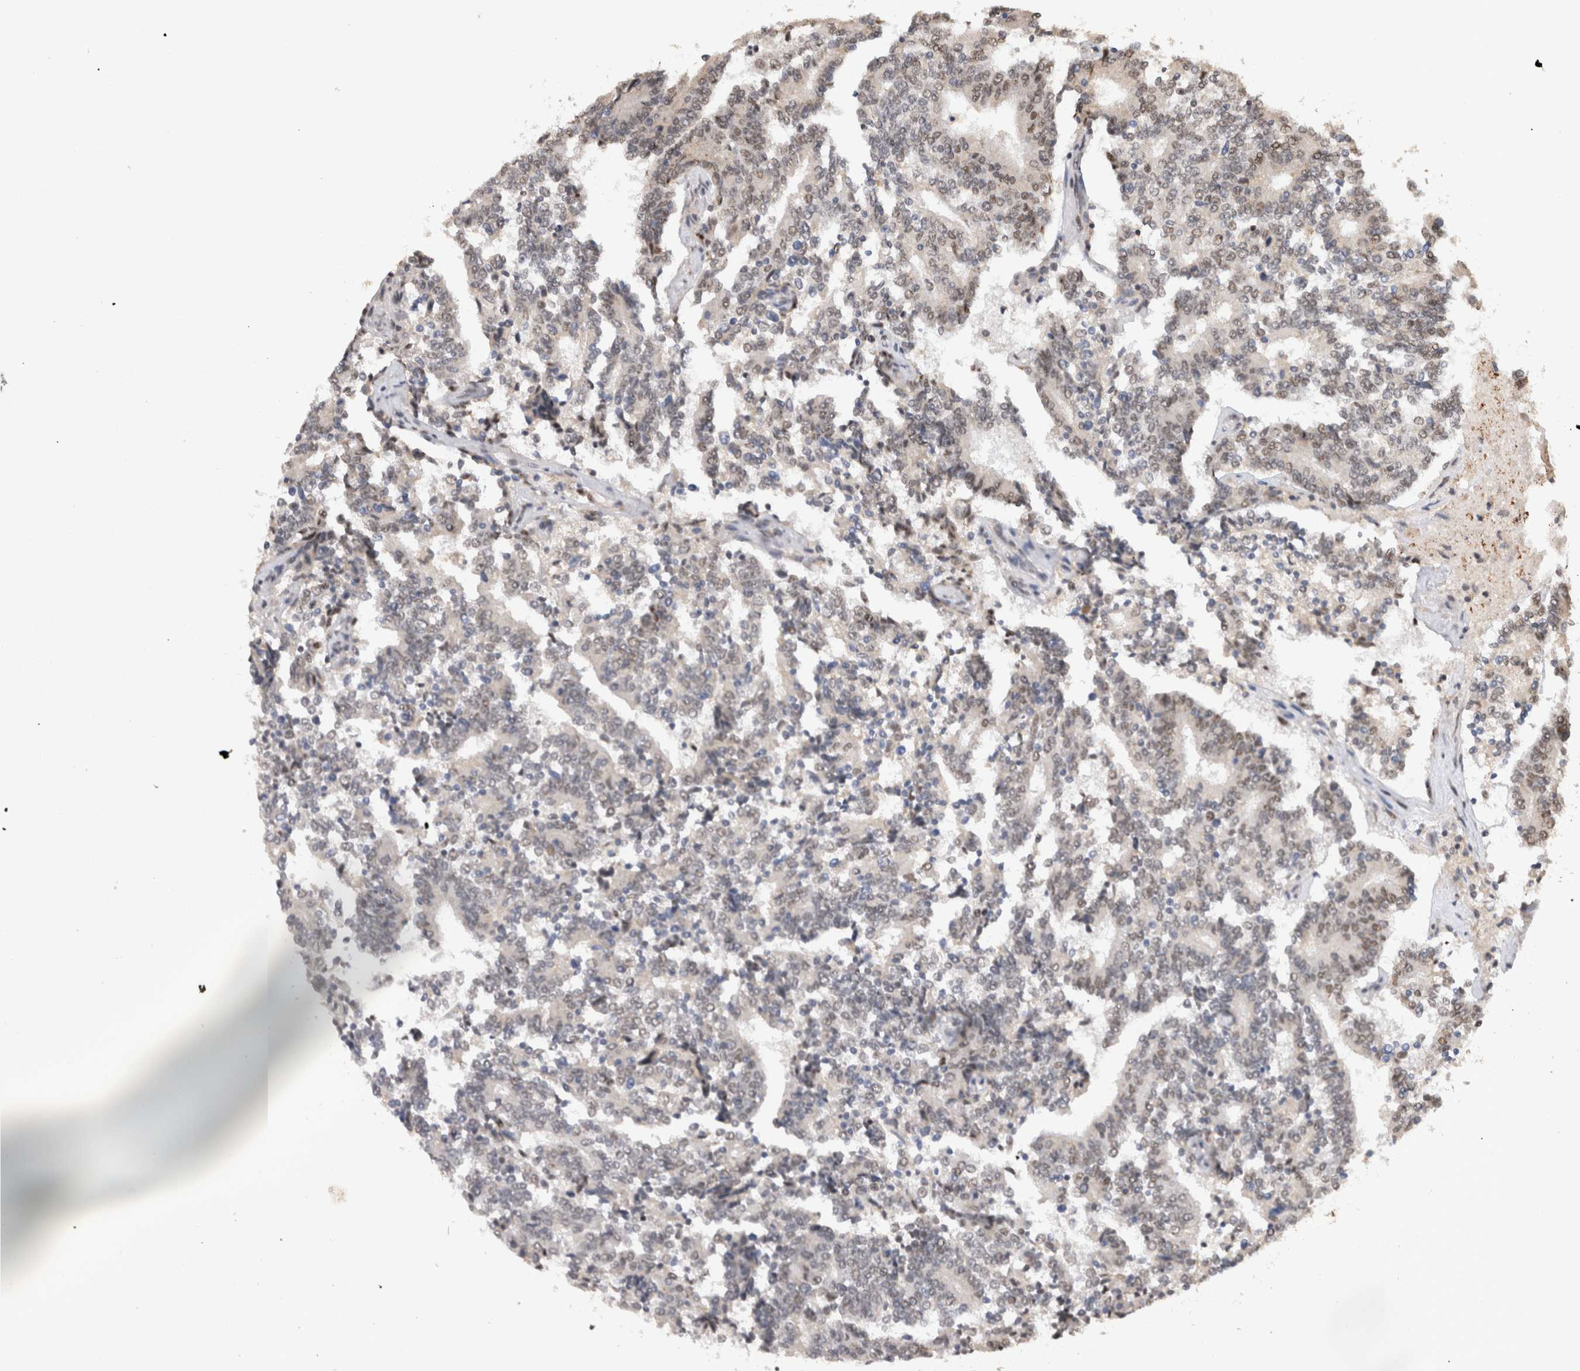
{"staining": {"intensity": "weak", "quantity": "25%-75%", "location": "nuclear"}, "tissue": "prostate cancer", "cell_type": "Tumor cells", "image_type": "cancer", "snomed": [{"axis": "morphology", "description": "Normal tissue, NOS"}, {"axis": "morphology", "description": "Adenocarcinoma, High grade"}, {"axis": "topography", "description": "Prostate"}, {"axis": "topography", "description": "Seminal veicle"}], "caption": "The immunohistochemical stain labels weak nuclear positivity in tumor cells of prostate cancer tissue.", "gene": "KEAP1", "patient": {"sex": "male", "age": 55}}